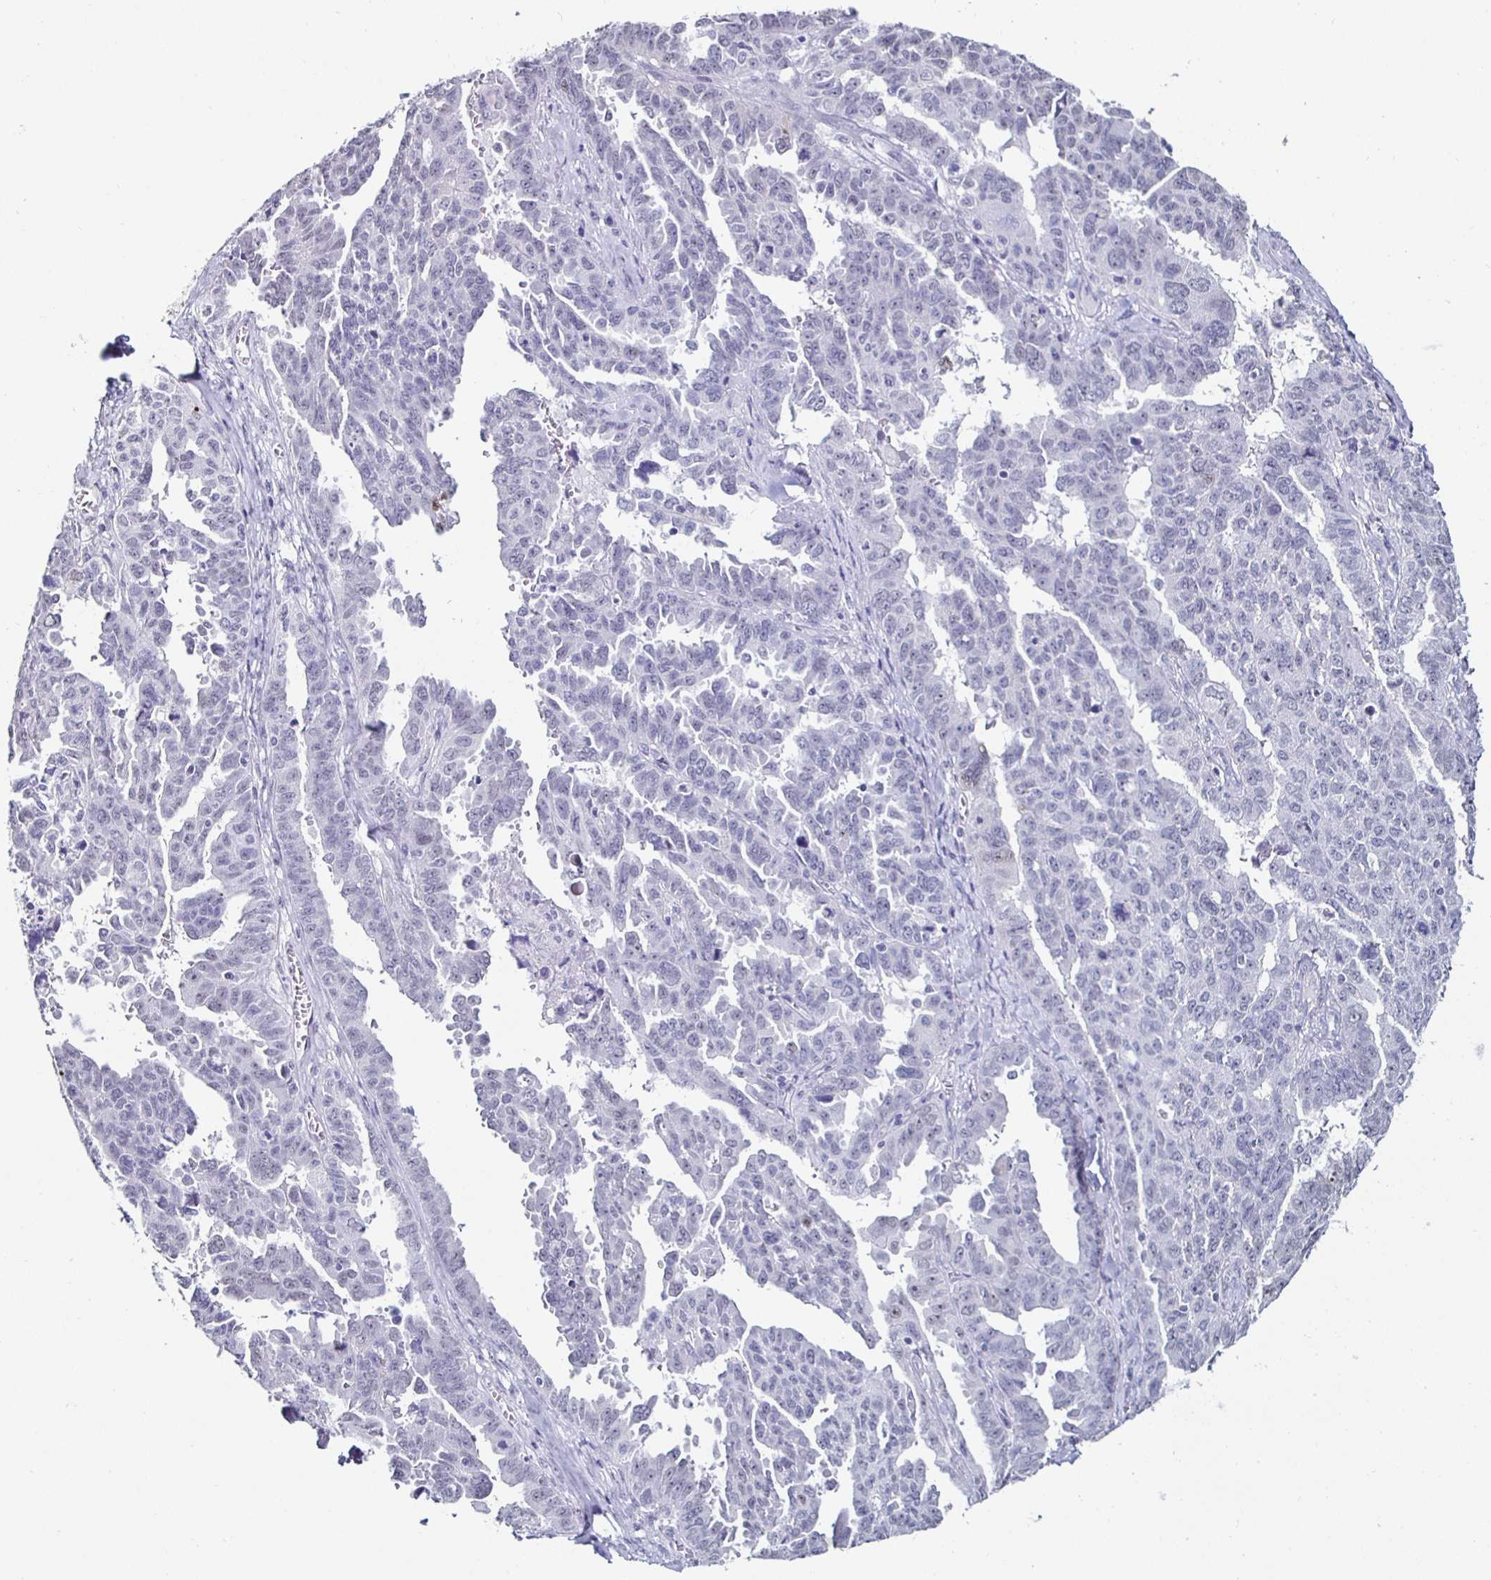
{"staining": {"intensity": "negative", "quantity": "none", "location": "none"}, "tissue": "ovarian cancer", "cell_type": "Tumor cells", "image_type": "cancer", "snomed": [{"axis": "morphology", "description": "Adenocarcinoma, NOS"}, {"axis": "morphology", "description": "Carcinoma, endometroid"}, {"axis": "topography", "description": "Ovary"}], "caption": "The photomicrograph shows no staining of tumor cells in ovarian cancer (adenocarcinoma).", "gene": "DDX39B", "patient": {"sex": "female", "age": 72}}